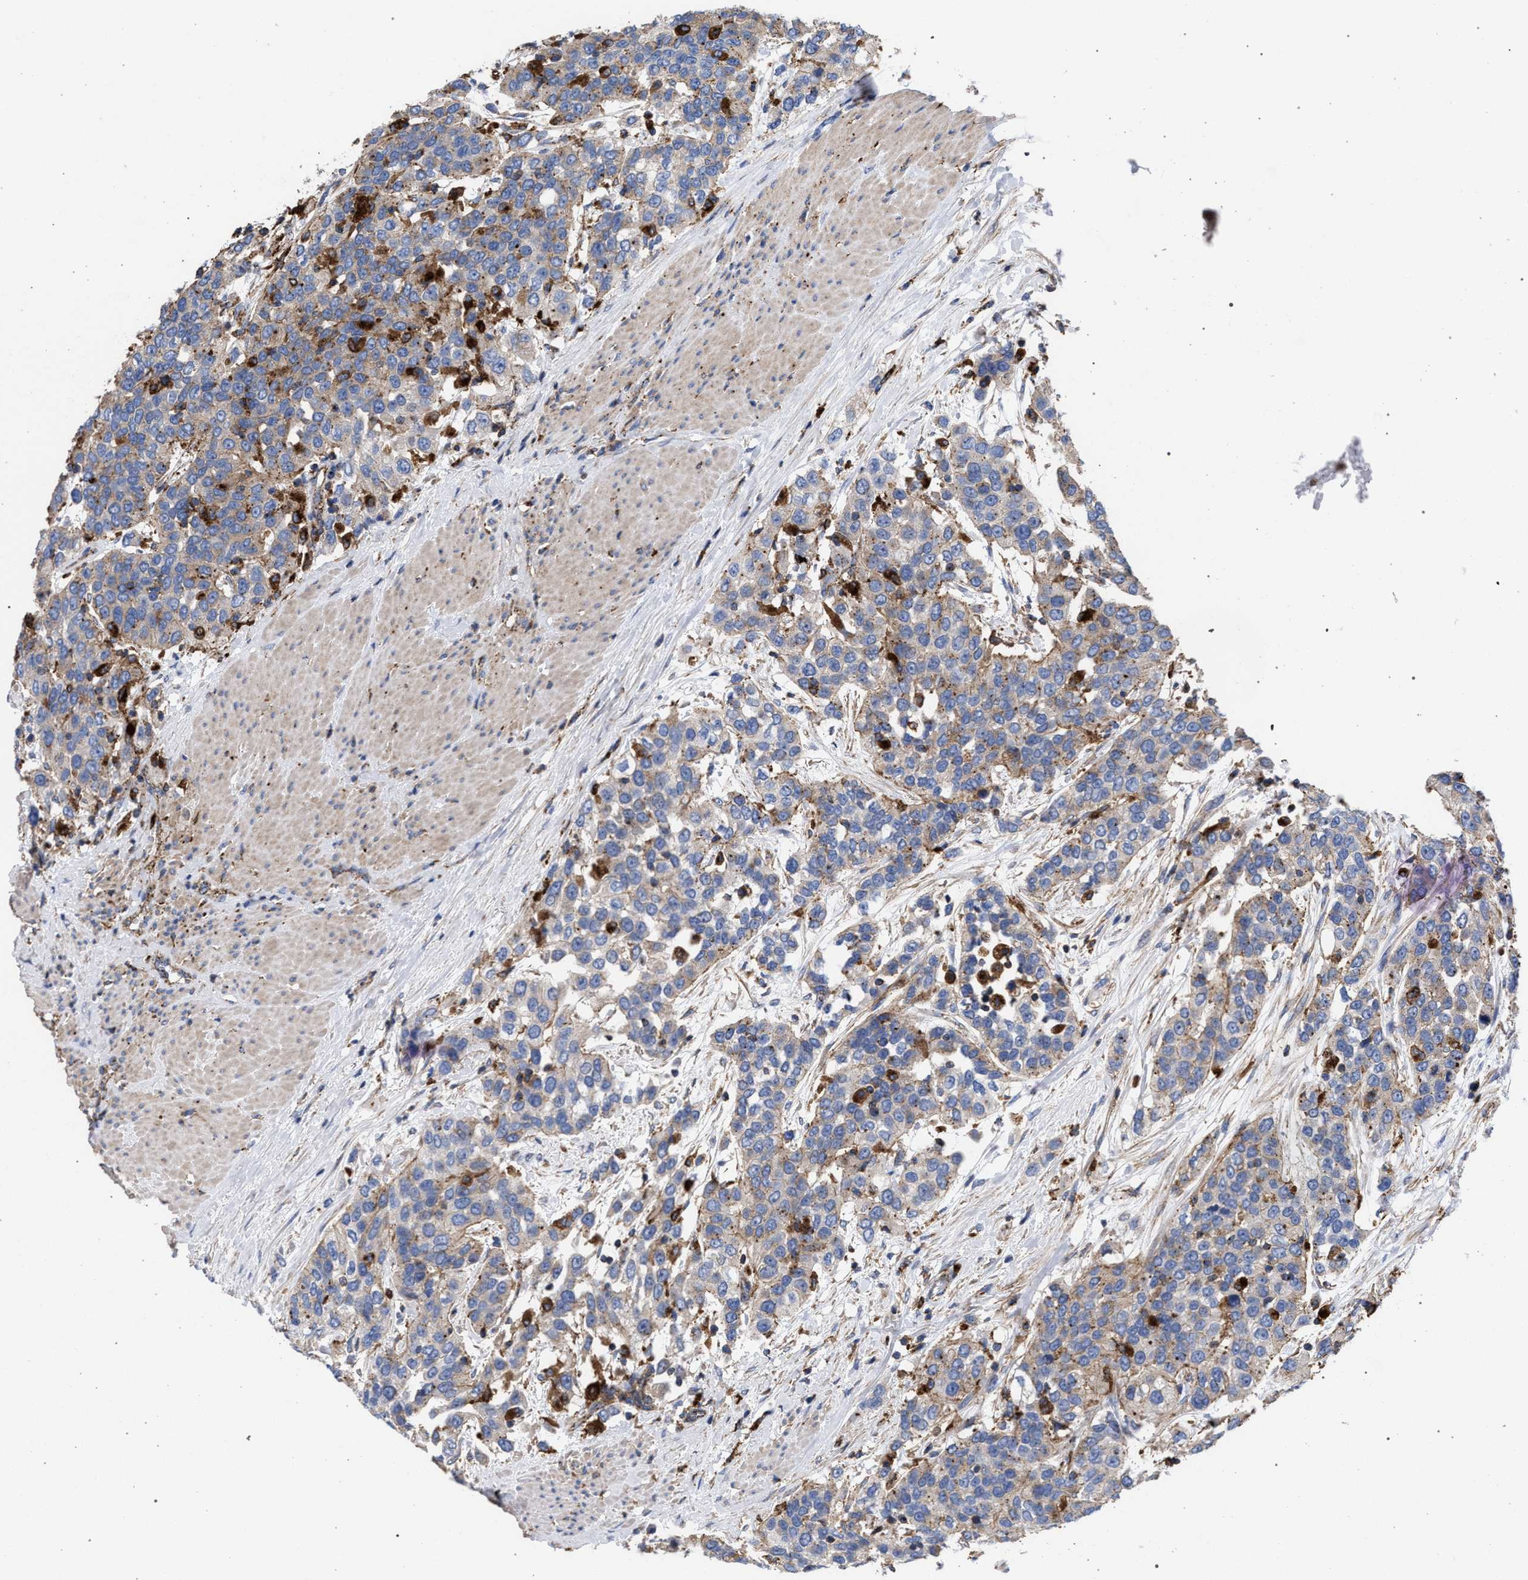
{"staining": {"intensity": "weak", "quantity": ">75%", "location": "cytoplasmic/membranous"}, "tissue": "urothelial cancer", "cell_type": "Tumor cells", "image_type": "cancer", "snomed": [{"axis": "morphology", "description": "Urothelial carcinoma, High grade"}, {"axis": "topography", "description": "Urinary bladder"}], "caption": "This histopathology image reveals urothelial carcinoma (high-grade) stained with immunohistochemistry (IHC) to label a protein in brown. The cytoplasmic/membranous of tumor cells show weak positivity for the protein. Nuclei are counter-stained blue.", "gene": "PPT1", "patient": {"sex": "female", "age": 80}}